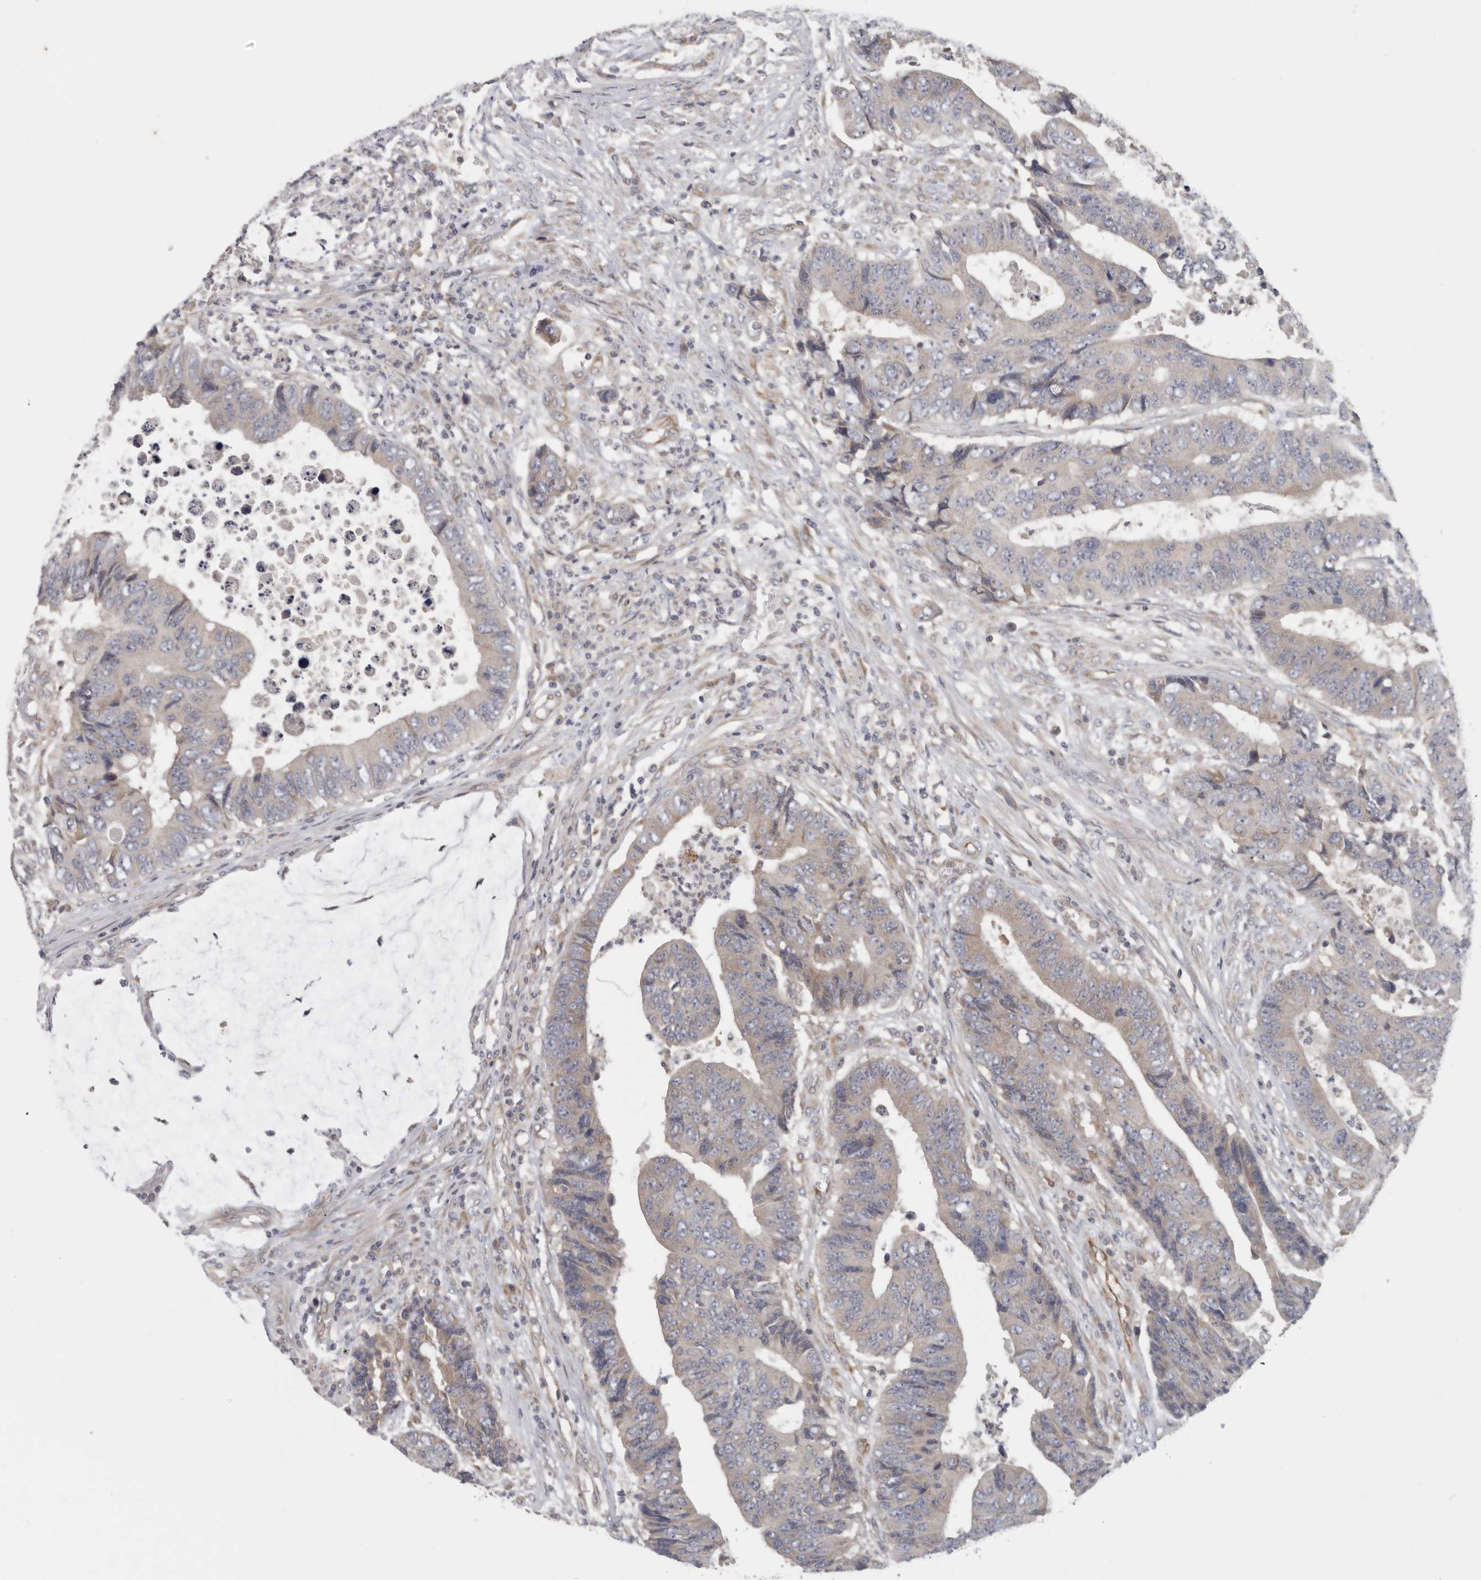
{"staining": {"intensity": "negative", "quantity": "none", "location": "none"}, "tissue": "colorectal cancer", "cell_type": "Tumor cells", "image_type": "cancer", "snomed": [{"axis": "morphology", "description": "Adenocarcinoma, NOS"}, {"axis": "topography", "description": "Rectum"}], "caption": "Tumor cells are negative for brown protein staining in adenocarcinoma (colorectal).", "gene": "BCAP29", "patient": {"sex": "male", "age": 84}}